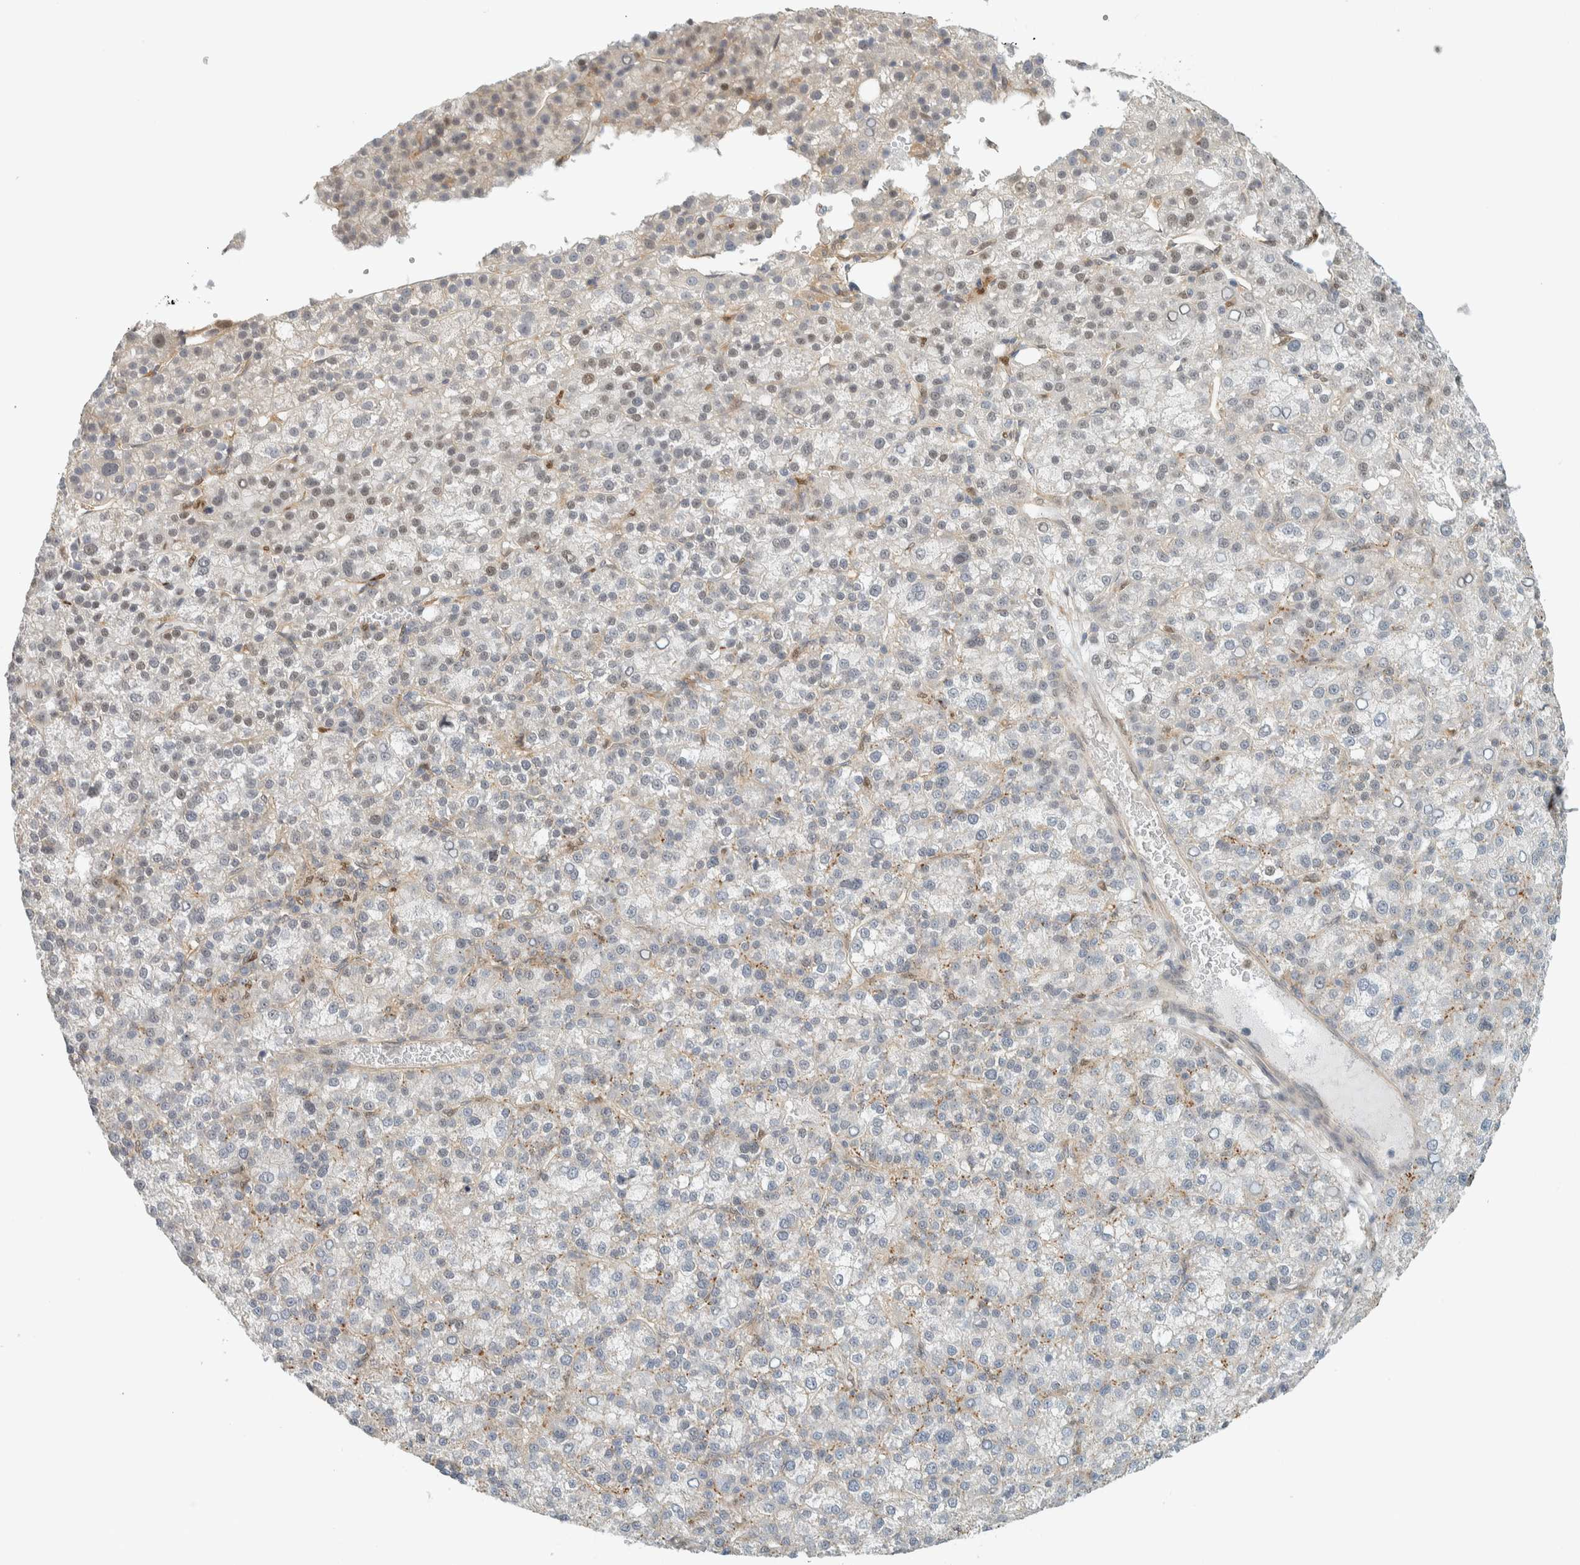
{"staining": {"intensity": "weak", "quantity": "<25%", "location": "nuclear"}, "tissue": "liver cancer", "cell_type": "Tumor cells", "image_type": "cancer", "snomed": [{"axis": "morphology", "description": "Carcinoma, Hepatocellular, NOS"}, {"axis": "topography", "description": "Liver"}], "caption": "Immunohistochemistry (IHC) photomicrograph of human liver cancer stained for a protein (brown), which demonstrates no positivity in tumor cells.", "gene": "TFE3", "patient": {"sex": "female", "age": 58}}